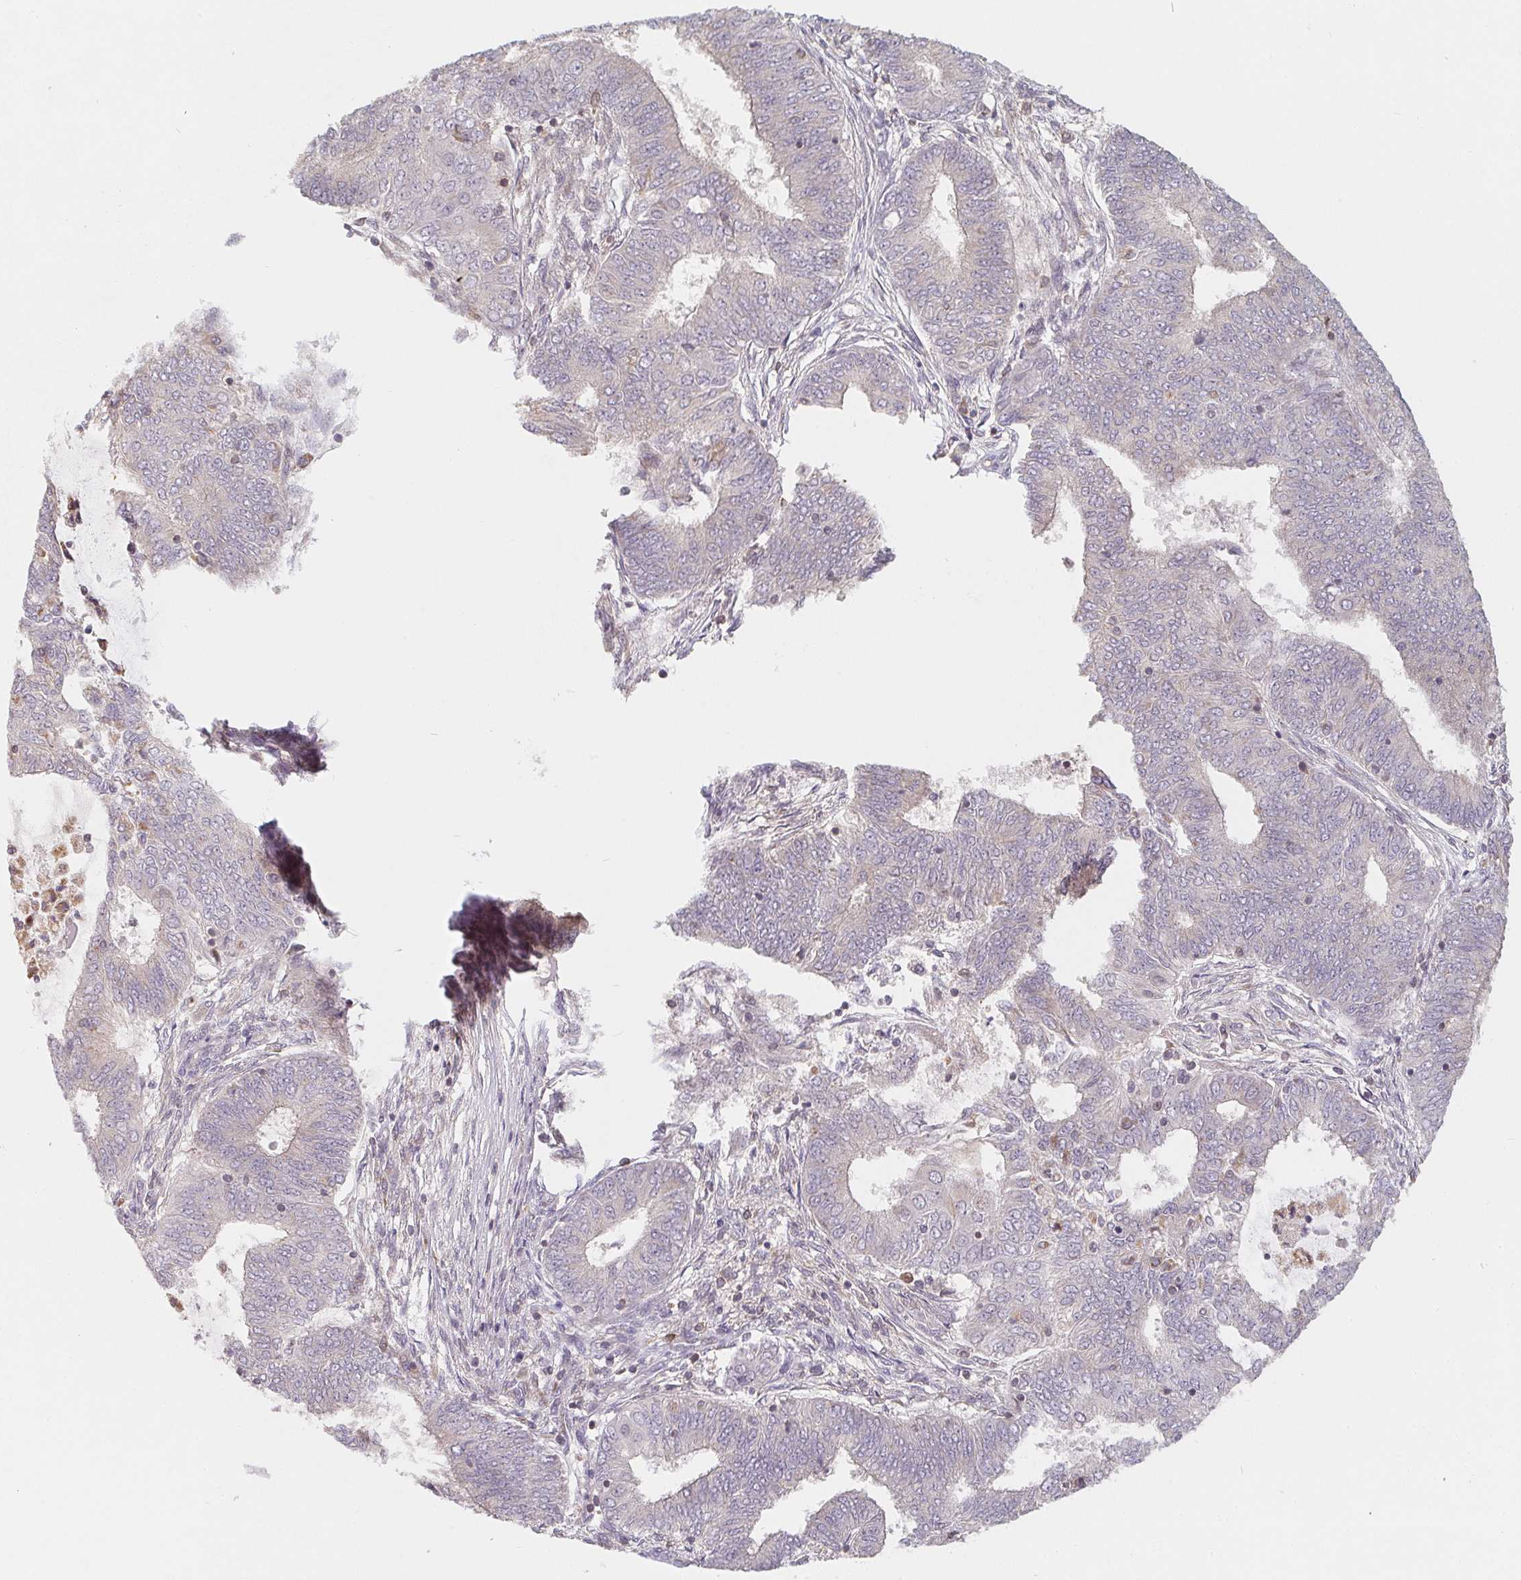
{"staining": {"intensity": "negative", "quantity": "none", "location": "none"}, "tissue": "endometrial cancer", "cell_type": "Tumor cells", "image_type": "cancer", "snomed": [{"axis": "morphology", "description": "Adenocarcinoma, NOS"}, {"axis": "topography", "description": "Endometrium"}], "caption": "DAB (3,3'-diaminobenzidine) immunohistochemical staining of human endometrial adenocarcinoma exhibits no significant positivity in tumor cells.", "gene": "ANKRD13A", "patient": {"sex": "female", "age": 62}}